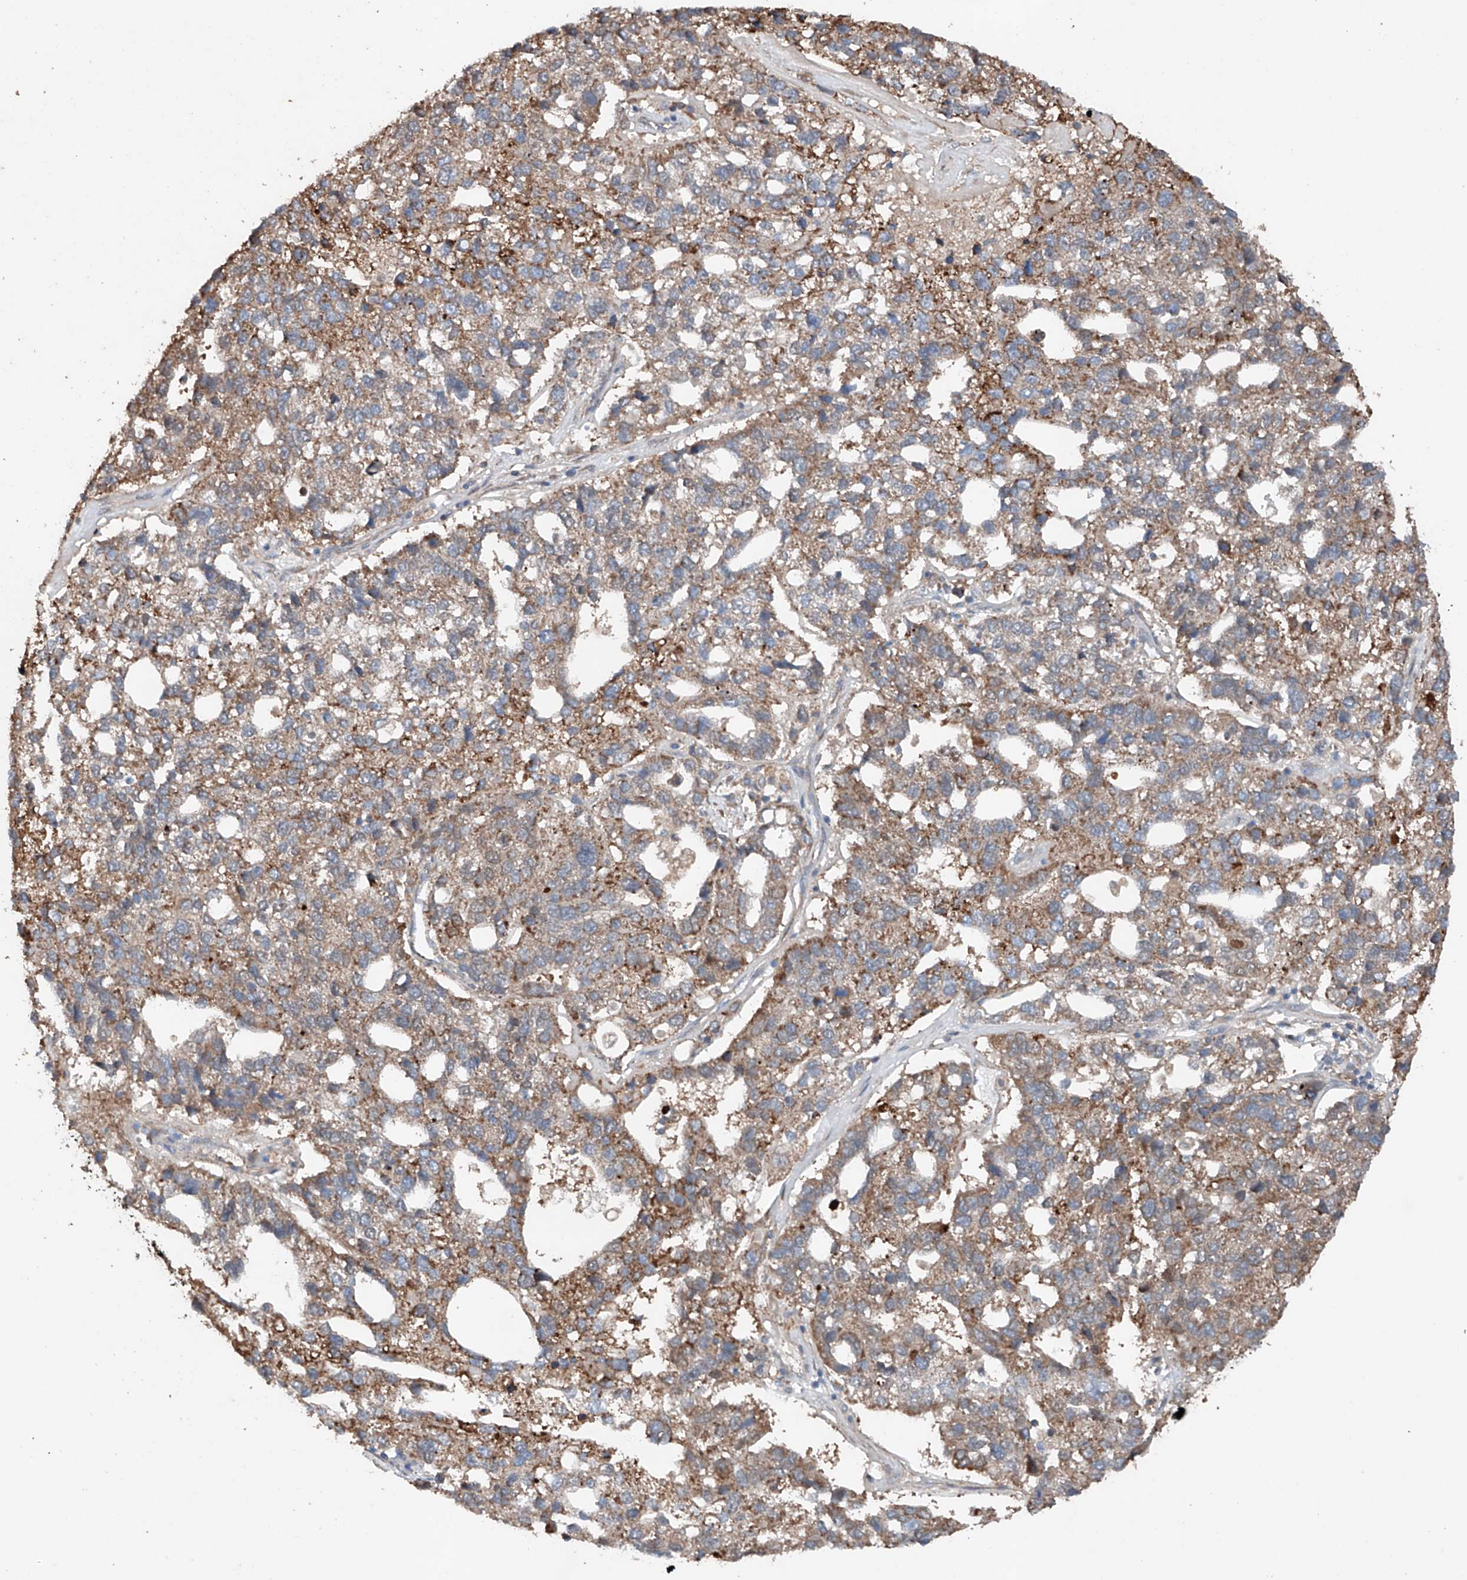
{"staining": {"intensity": "moderate", "quantity": ">75%", "location": "cytoplasmic/membranous"}, "tissue": "pancreatic cancer", "cell_type": "Tumor cells", "image_type": "cancer", "snomed": [{"axis": "morphology", "description": "Adenocarcinoma, NOS"}, {"axis": "topography", "description": "Pancreas"}], "caption": "The photomicrograph exhibits a brown stain indicating the presence of a protein in the cytoplasmic/membranous of tumor cells in pancreatic adenocarcinoma. The staining is performed using DAB (3,3'-diaminobenzidine) brown chromogen to label protein expression. The nuclei are counter-stained blue using hematoxylin.", "gene": "AP4B1", "patient": {"sex": "female", "age": 61}}